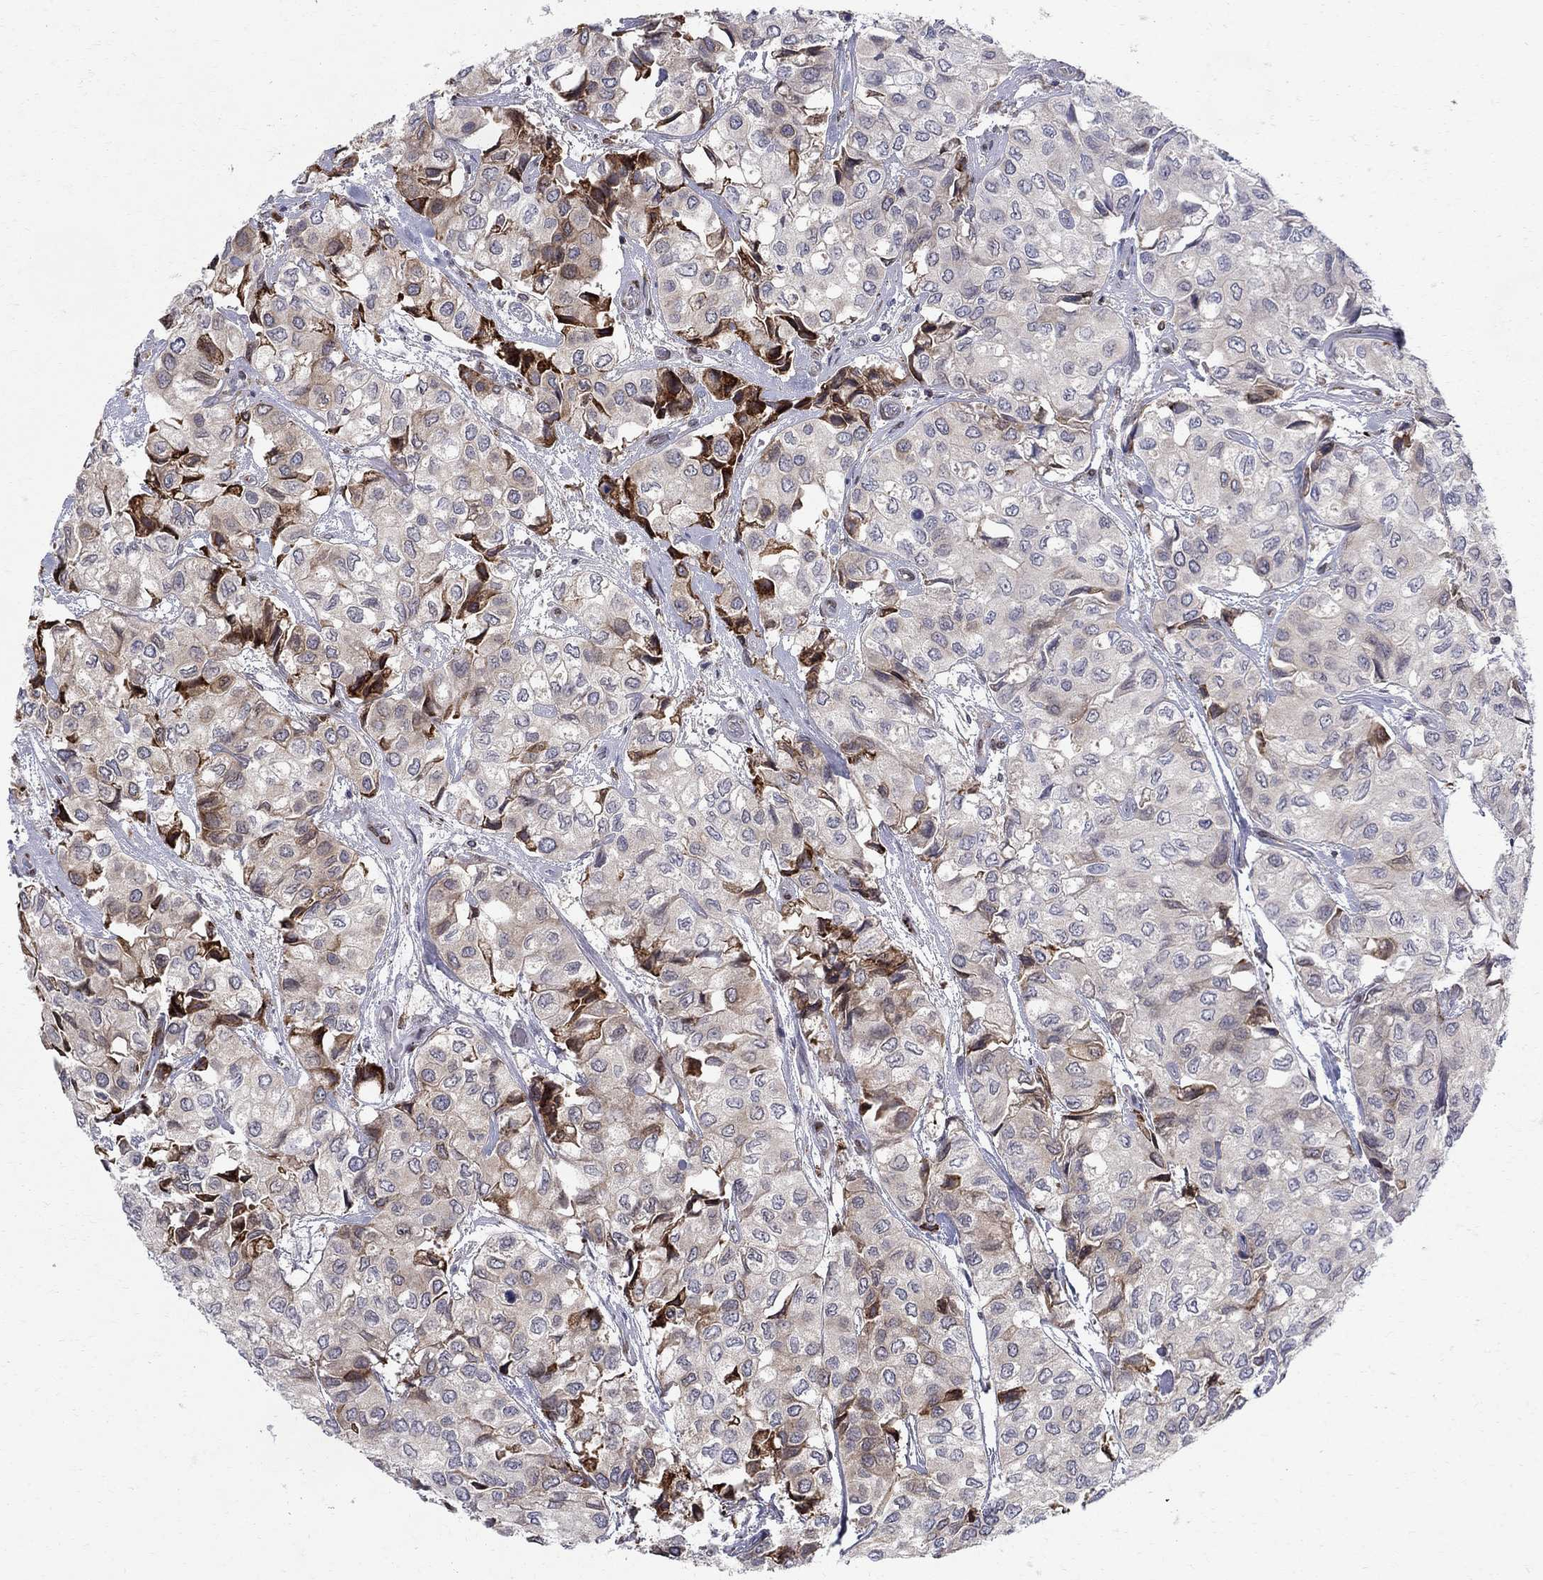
{"staining": {"intensity": "strong", "quantity": "<25%", "location": "cytoplasmic/membranous"}, "tissue": "urothelial cancer", "cell_type": "Tumor cells", "image_type": "cancer", "snomed": [{"axis": "morphology", "description": "Urothelial carcinoma, High grade"}, {"axis": "topography", "description": "Urinary bladder"}], "caption": "The photomicrograph displays staining of urothelial carcinoma (high-grade), revealing strong cytoplasmic/membranous protein expression (brown color) within tumor cells.", "gene": "CAB39L", "patient": {"sex": "male", "age": 73}}